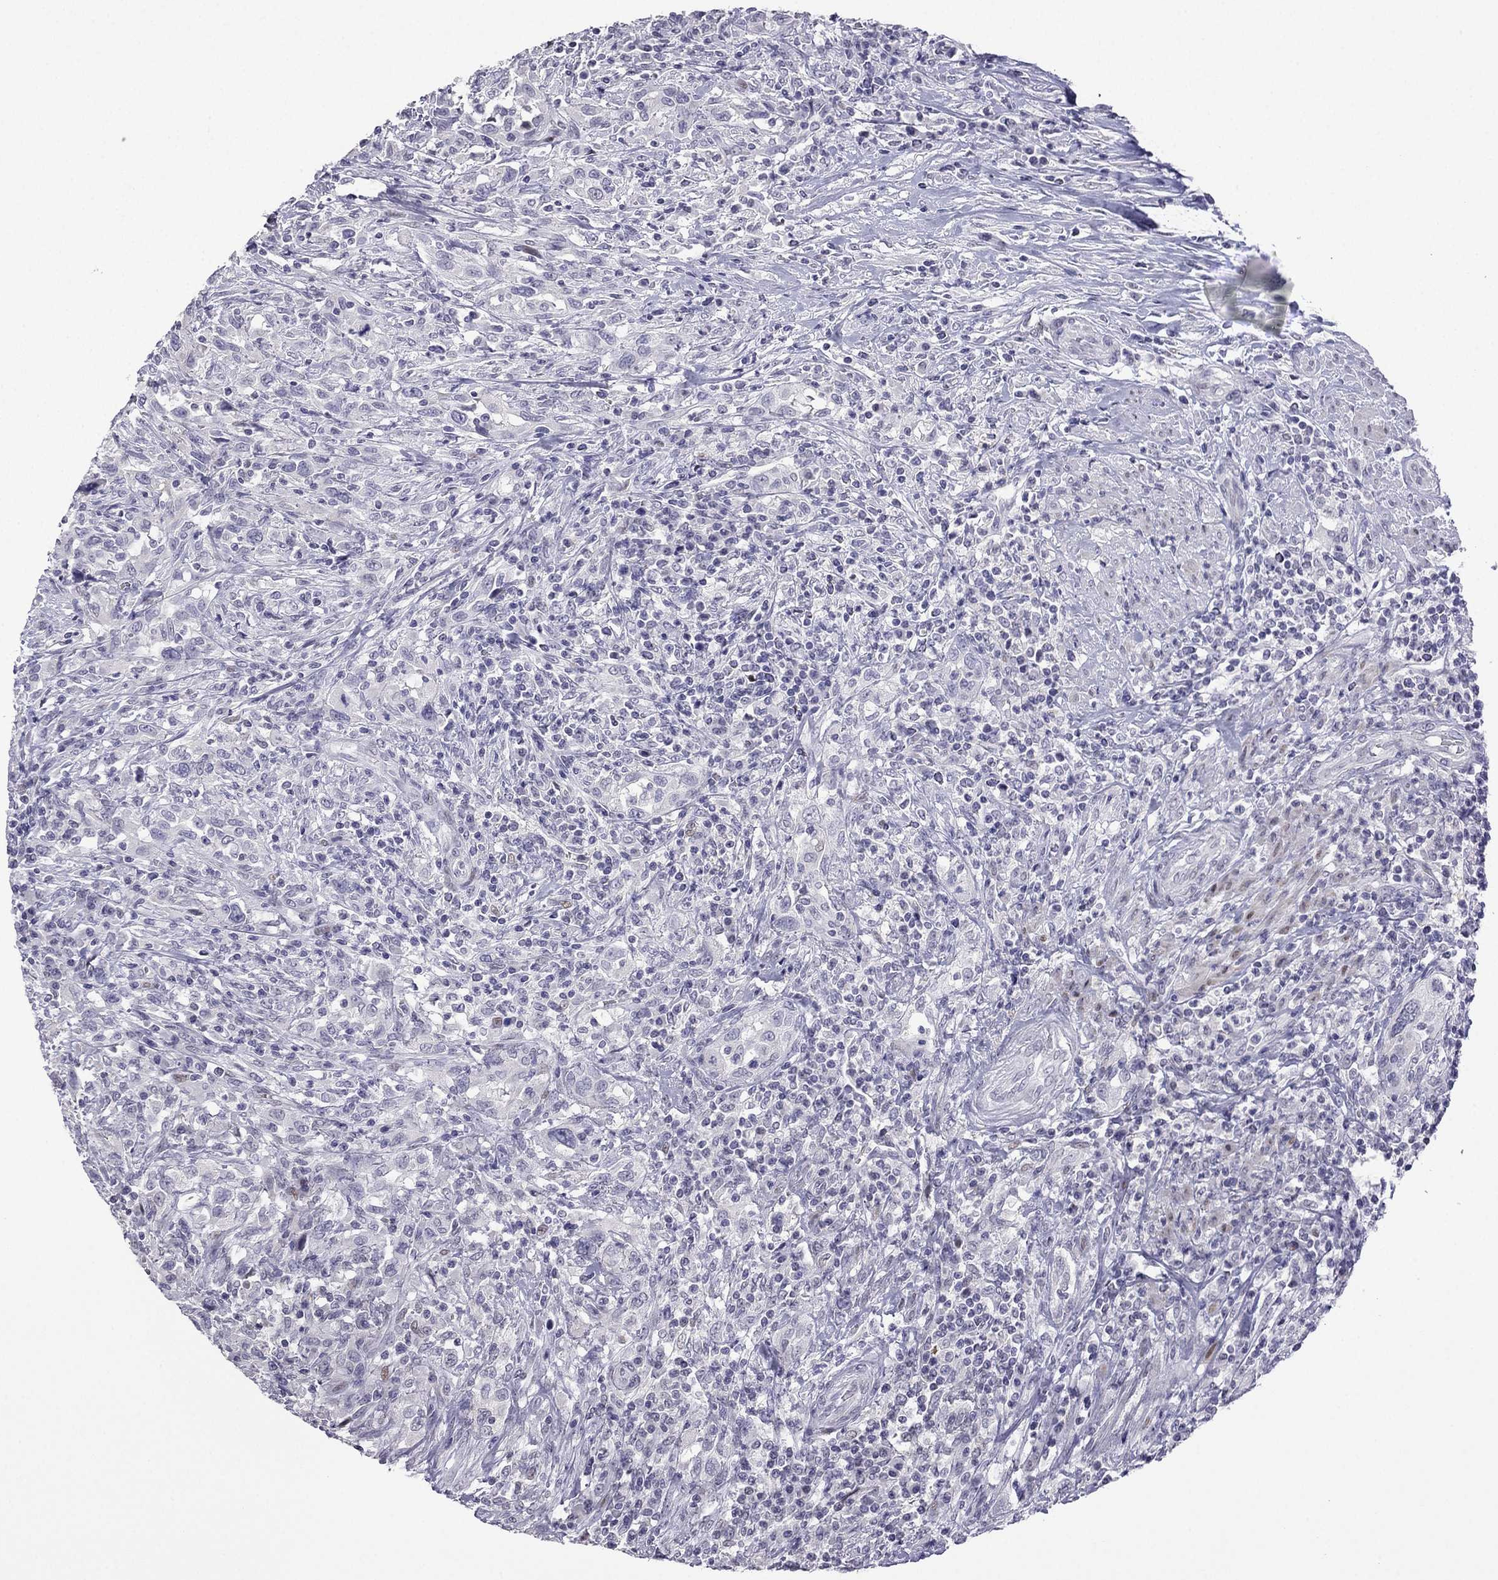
{"staining": {"intensity": "negative", "quantity": "none", "location": "none"}, "tissue": "urothelial cancer", "cell_type": "Tumor cells", "image_type": "cancer", "snomed": [{"axis": "morphology", "description": "Urothelial carcinoma, NOS"}, {"axis": "morphology", "description": "Urothelial carcinoma, High grade"}, {"axis": "topography", "description": "Urinary bladder"}], "caption": "An IHC image of urothelial cancer is shown. There is no staining in tumor cells of urothelial cancer.", "gene": "CFAP70", "patient": {"sex": "female", "age": 64}}